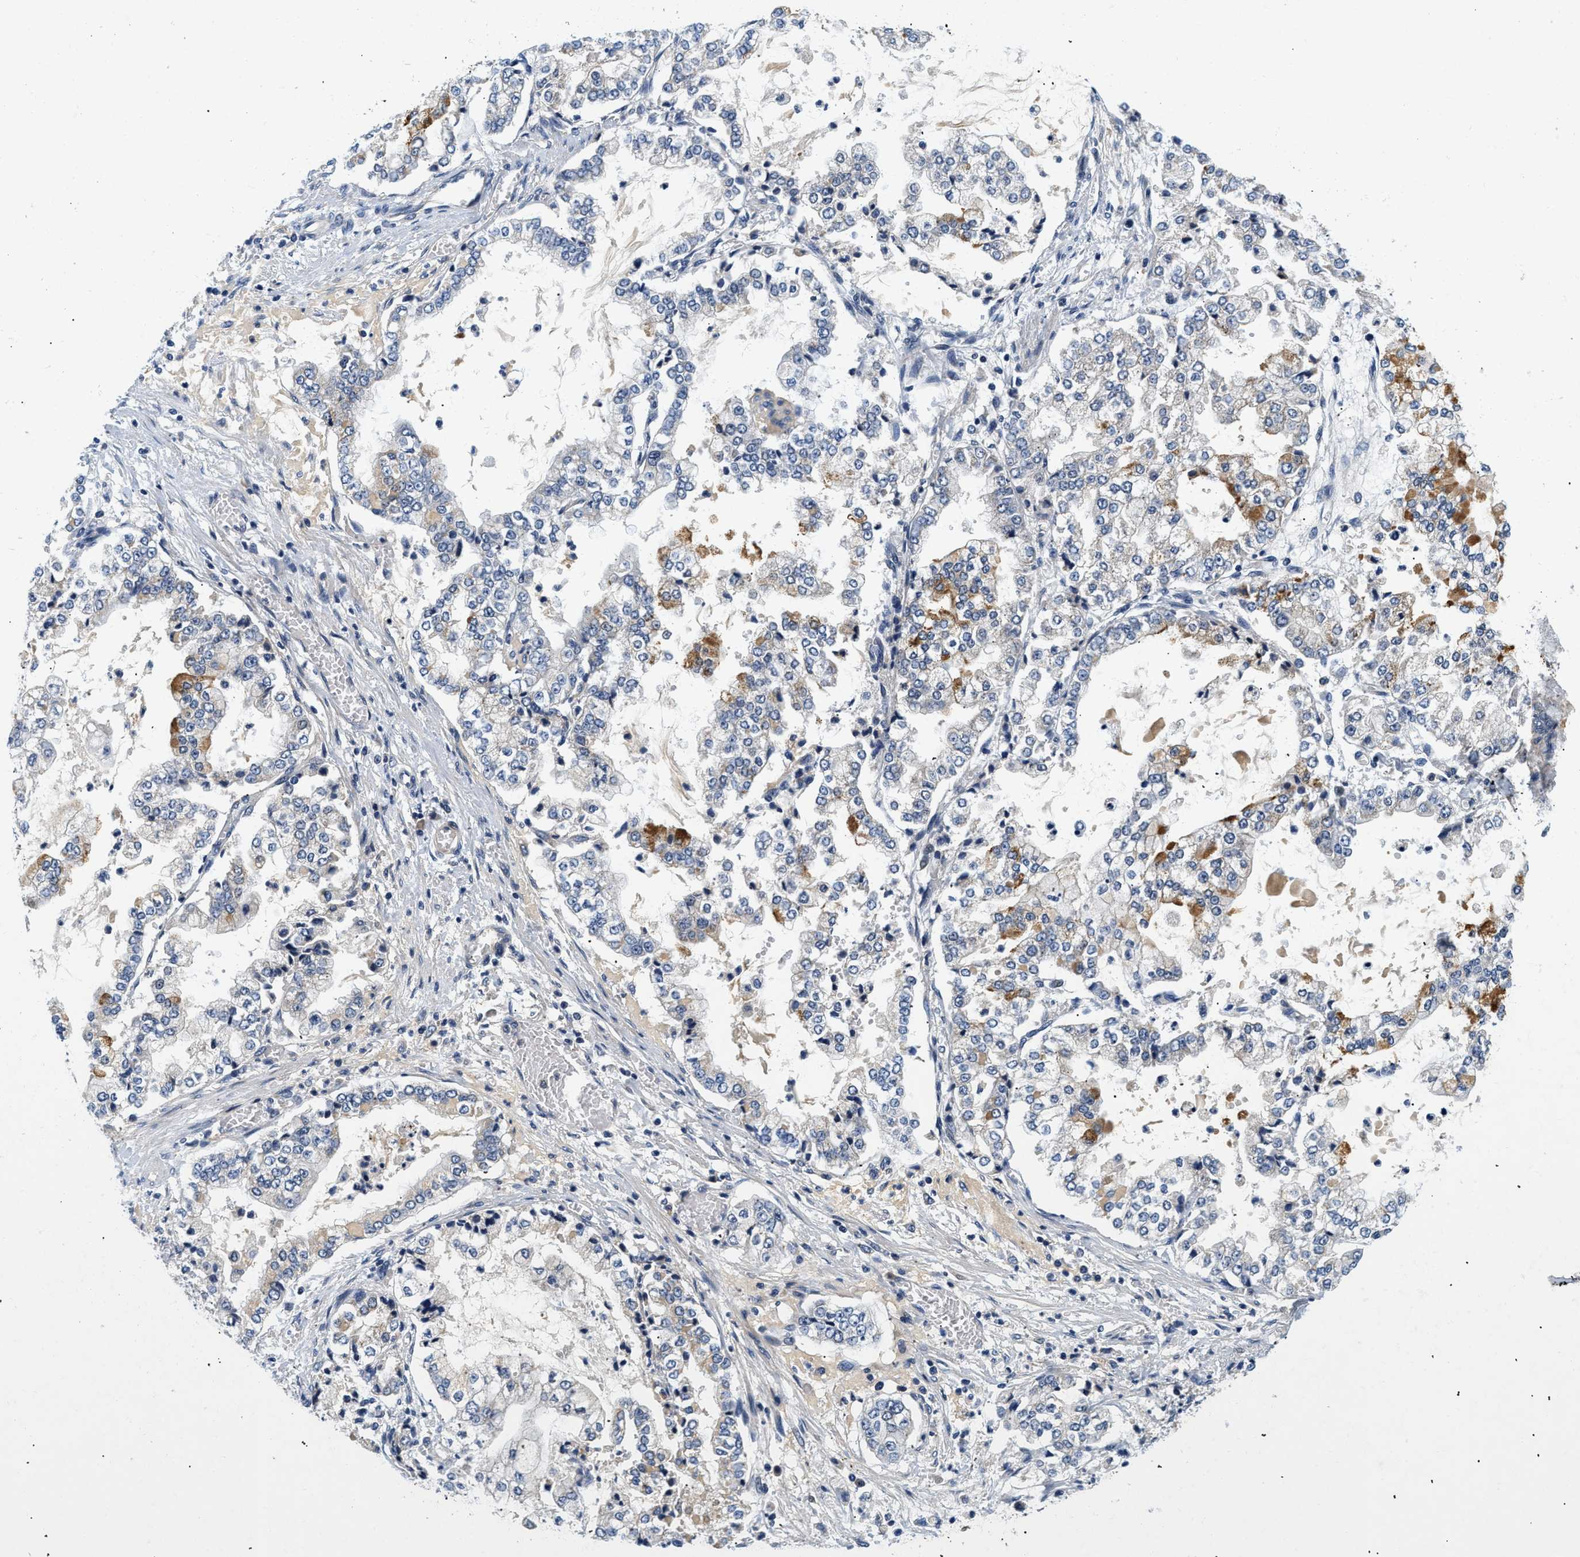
{"staining": {"intensity": "negative", "quantity": "none", "location": "none"}, "tissue": "stomach cancer", "cell_type": "Tumor cells", "image_type": "cancer", "snomed": [{"axis": "morphology", "description": "Adenocarcinoma, NOS"}, {"axis": "topography", "description": "Stomach"}], "caption": "High magnification brightfield microscopy of stomach adenocarcinoma stained with DAB (brown) and counterstained with hematoxylin (blue): tumor cells show no significant expression.", "gene": "PDP1", "patient": {"sex": "male", "age": 76}}